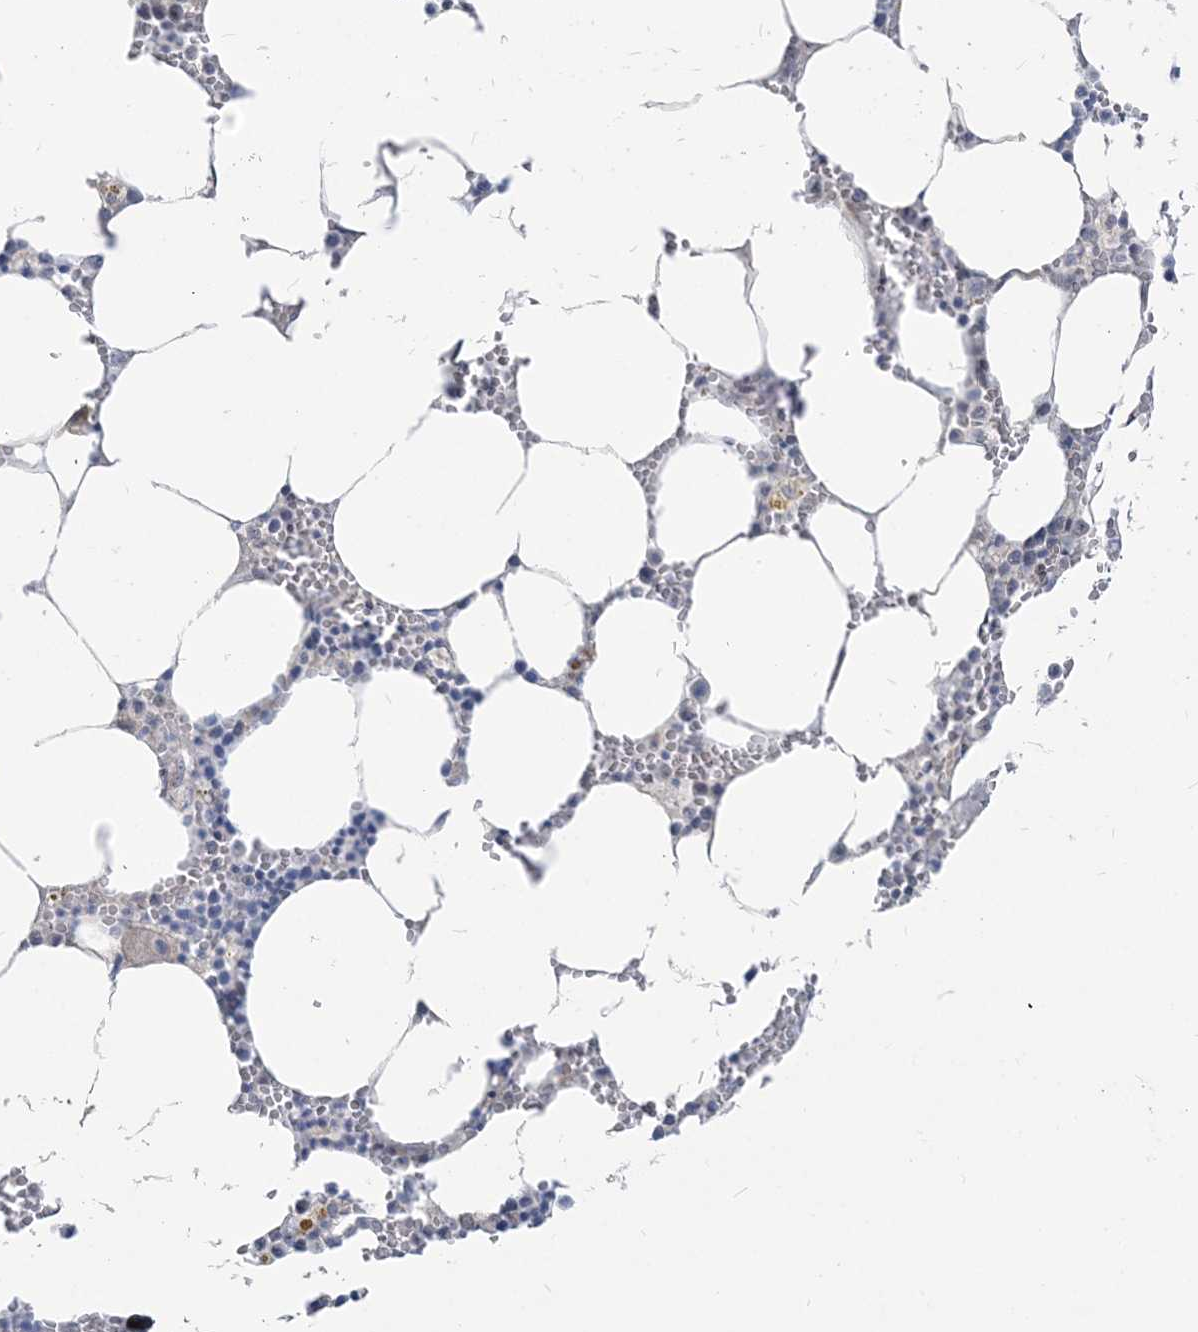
{"staining": {"intensity": "negative", "quantity": "none", "location": "none"}, "tissue": "bone marrow", "cell_type": "Hematopoietic cells", "image_type": "normal", "snomed": [{"axis": "morphology", "description": "Normal tissue, NOS"}, {"axis": "topography", "description": "Bone marrow"}], "caption": "High power microscopy photomicrograph of an immunohistochemistry image of unremarkable bone marrow, revealing no significant positivity in hematopoietic cells.", "gene": "SDAD1", "patient": {"sex": "male", "age": 70}}